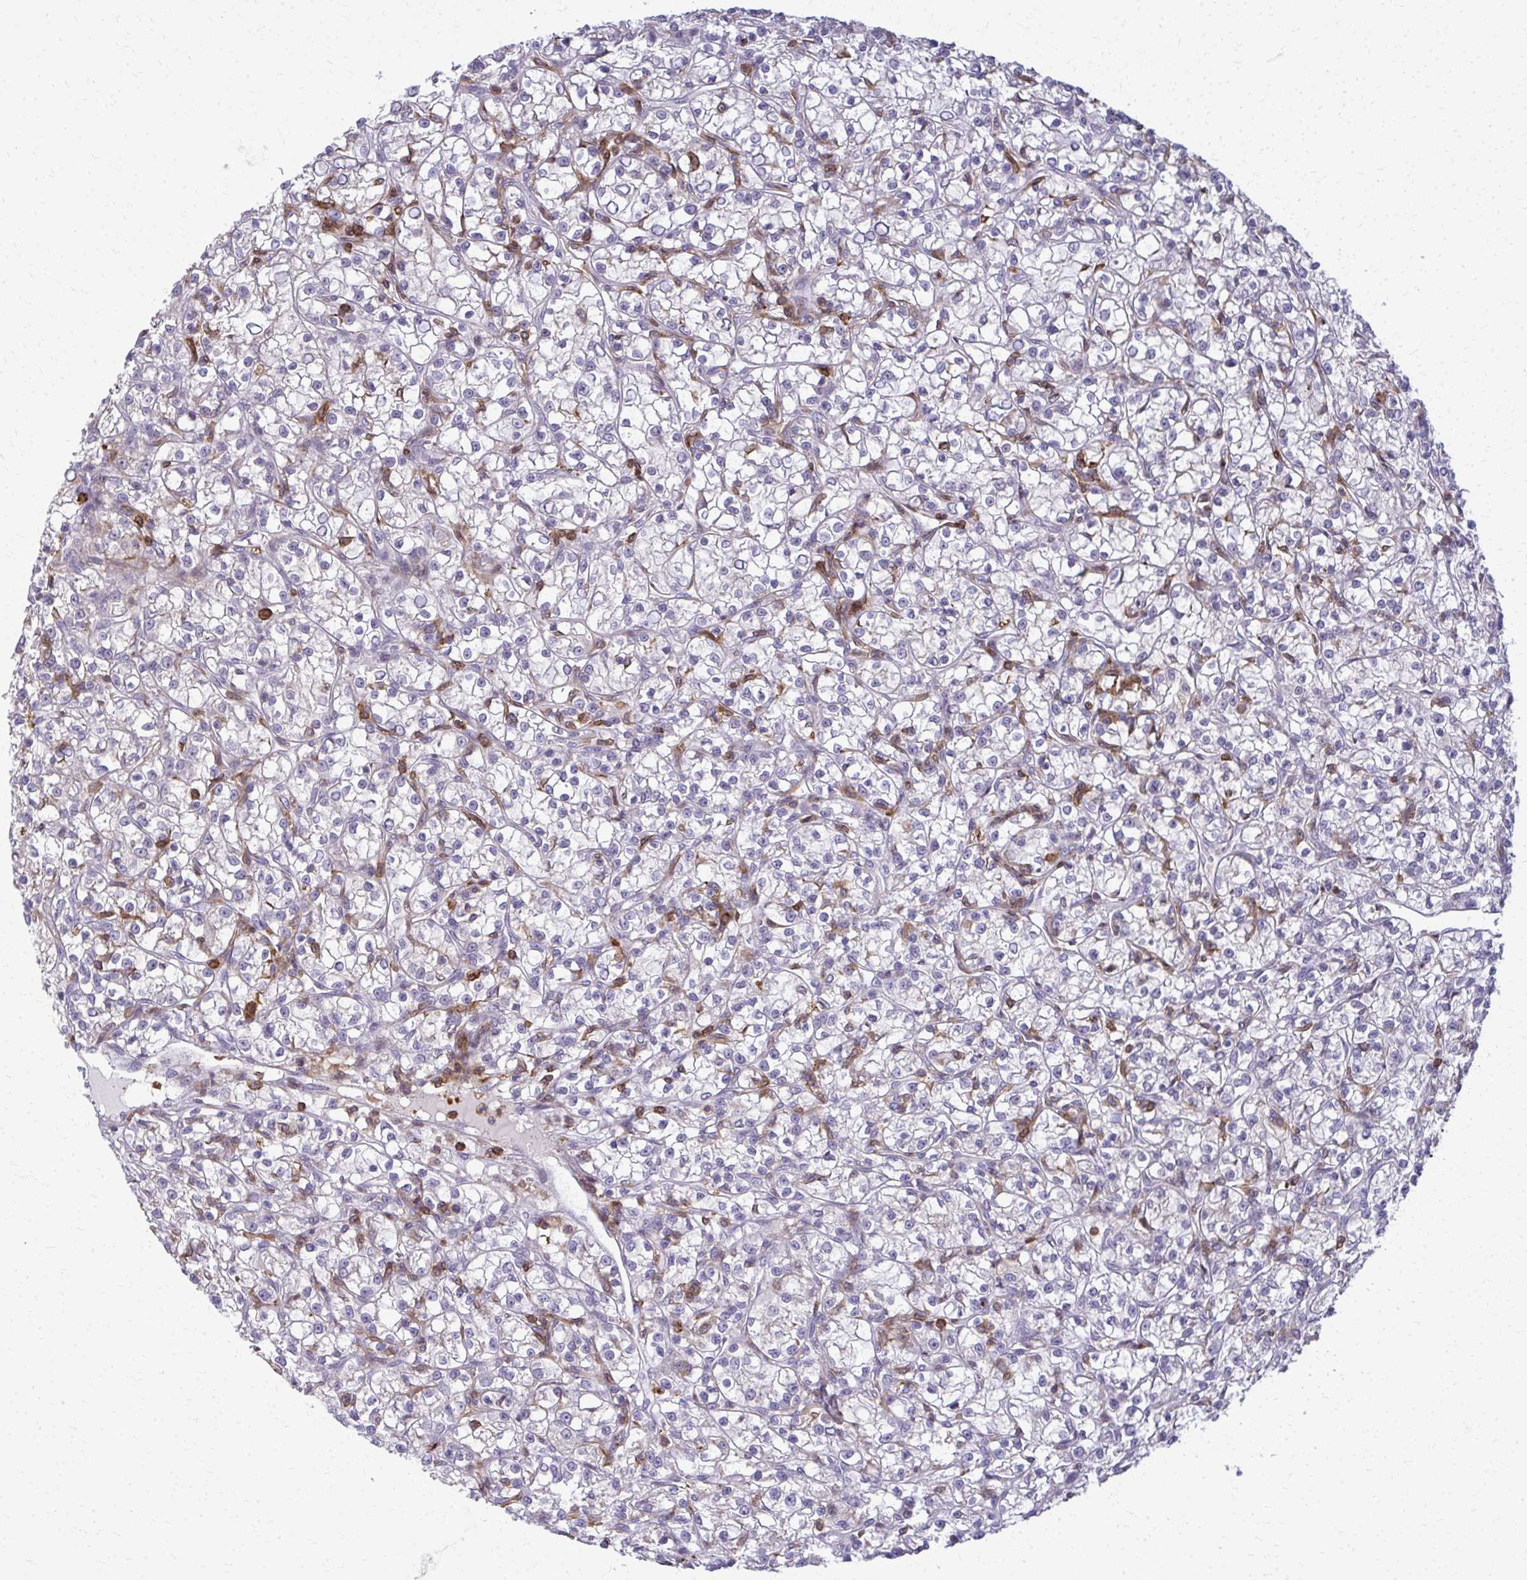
{"staining": {"intensity": "negative", "quantity": "none", "location": "none"}, "tissue": "renal cancer", "cell_type": "Tumor cells", "image_type": "cancer", "snomed": [{"axis": "morphology", "description": "Adenocarcinoma, NOS"}, {"axis": "topography", "description": "Kidney"}], "caption": "A micrograph of human renal cancer is negative for staining in tumor cells.", "gene": "AP5M1", "patient": {"sex": "female", "age": 59}}